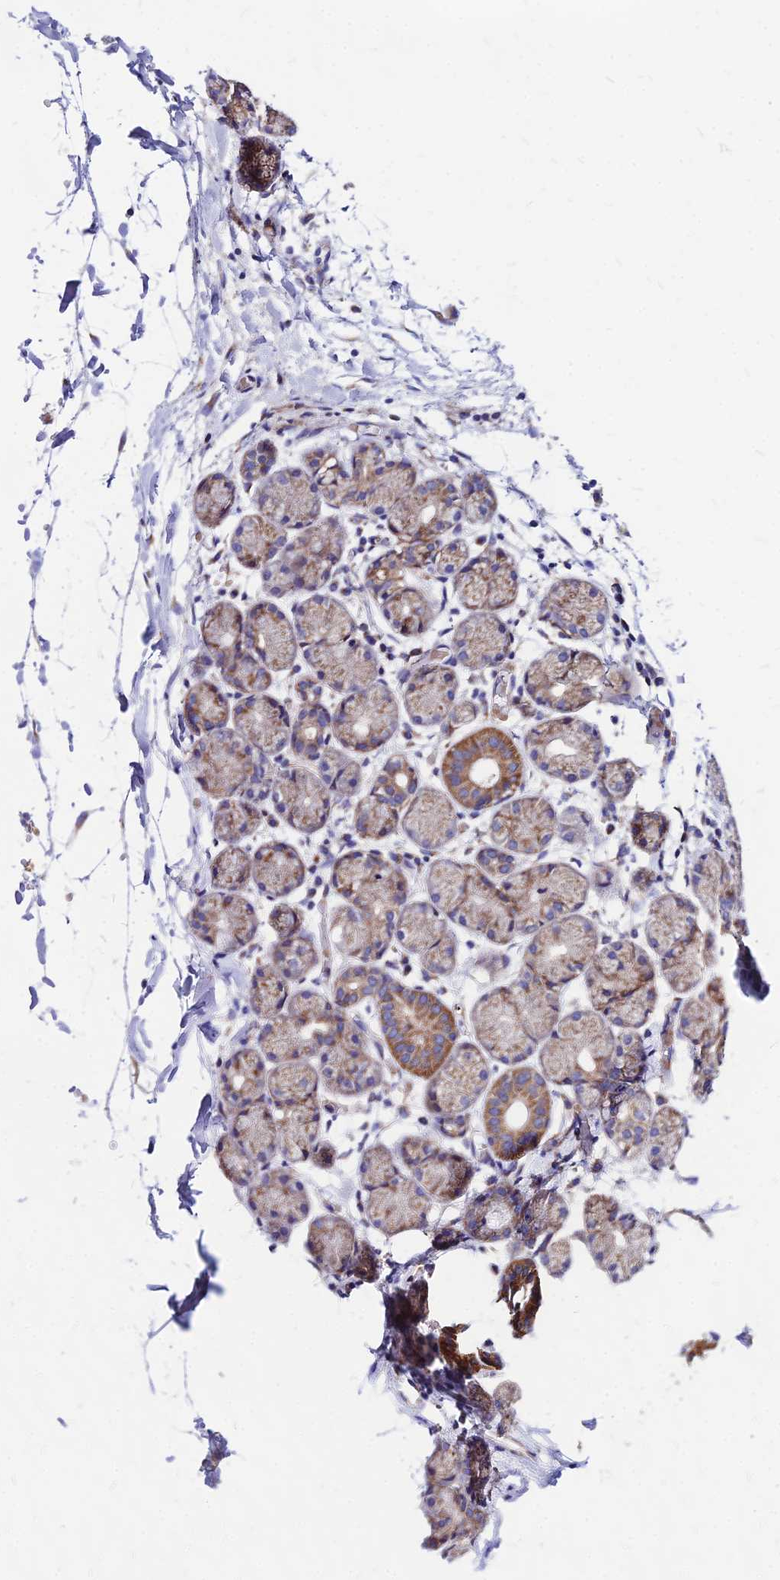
{"staining": {"intensity": "moderate", "quantity": "25%-75%", "location": "cytoplasmic/membranous"}, "tissue": "salivary gland", "cell_type": "Glandular cells", "image_type": "normal", "snomed": [{"axis": "morphology", "description": "Normal tissue, NOS"}, {"axis": "topography", "description": "Salivary gland"}], "caption": "Salivary gland stained with IHC displays moderate cytoplasmic/membranous expression in approximately 25%-75% of glandular cells. The staining was performed using DAB (3,3'-diaminobenzidine) to visualize the protein expression in brown, while the nuclei were stained in blue with hematoxylin (Magnification: 20x).", "gene": "MRPL3", "patient": {"sex": "female", "age": 24}}